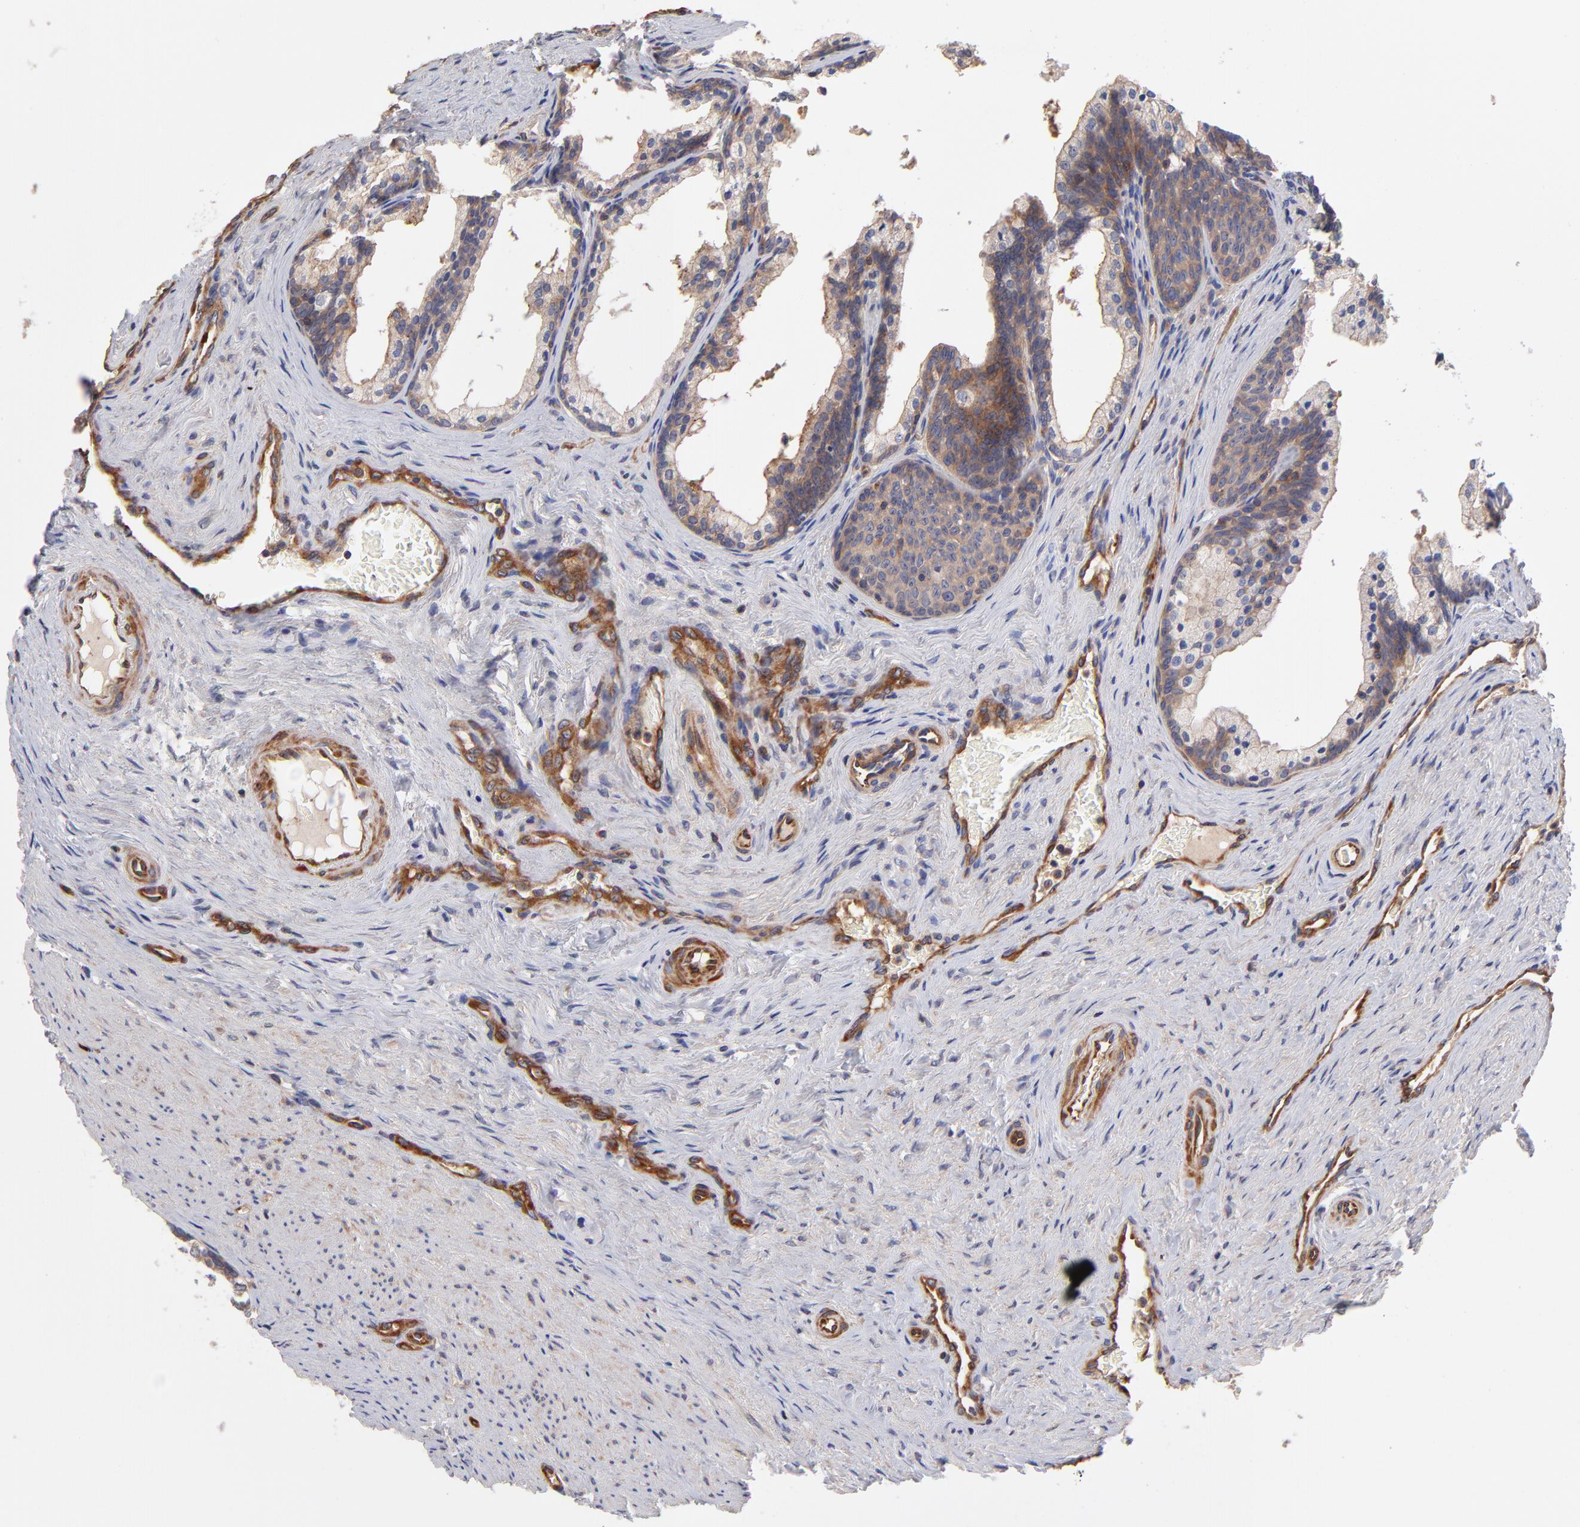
{"staining": {"intensity": "weak", "quantity": "25%-75%", "location": "cytoplasmic/membranous"}, "tissue": "prostate cancer", "cell_type": "Tumor cells", "image_type": "cancer", "snomed": [{"axis": "morphology", "description": "Adenocarcinoma, Medium grade"}, {"axis": "topography", "description": "Prostate"}], "caption": "IHC staining of adenocarcinoma (medium-grade) (prostate), which displays low levels of weak cytoplasmic/membranous staining in approximately 25%-75% of tumor cells indicating weak cytoplasmic/membranous protein staining. The staining was performed using DAB (3,3'-diaminobenzidine) (brown) for protein detection and nuclei were counterstained in hematoxylin (blue).", "gene": "ASB7", "patient": {"sex": "male", "age": 60}}